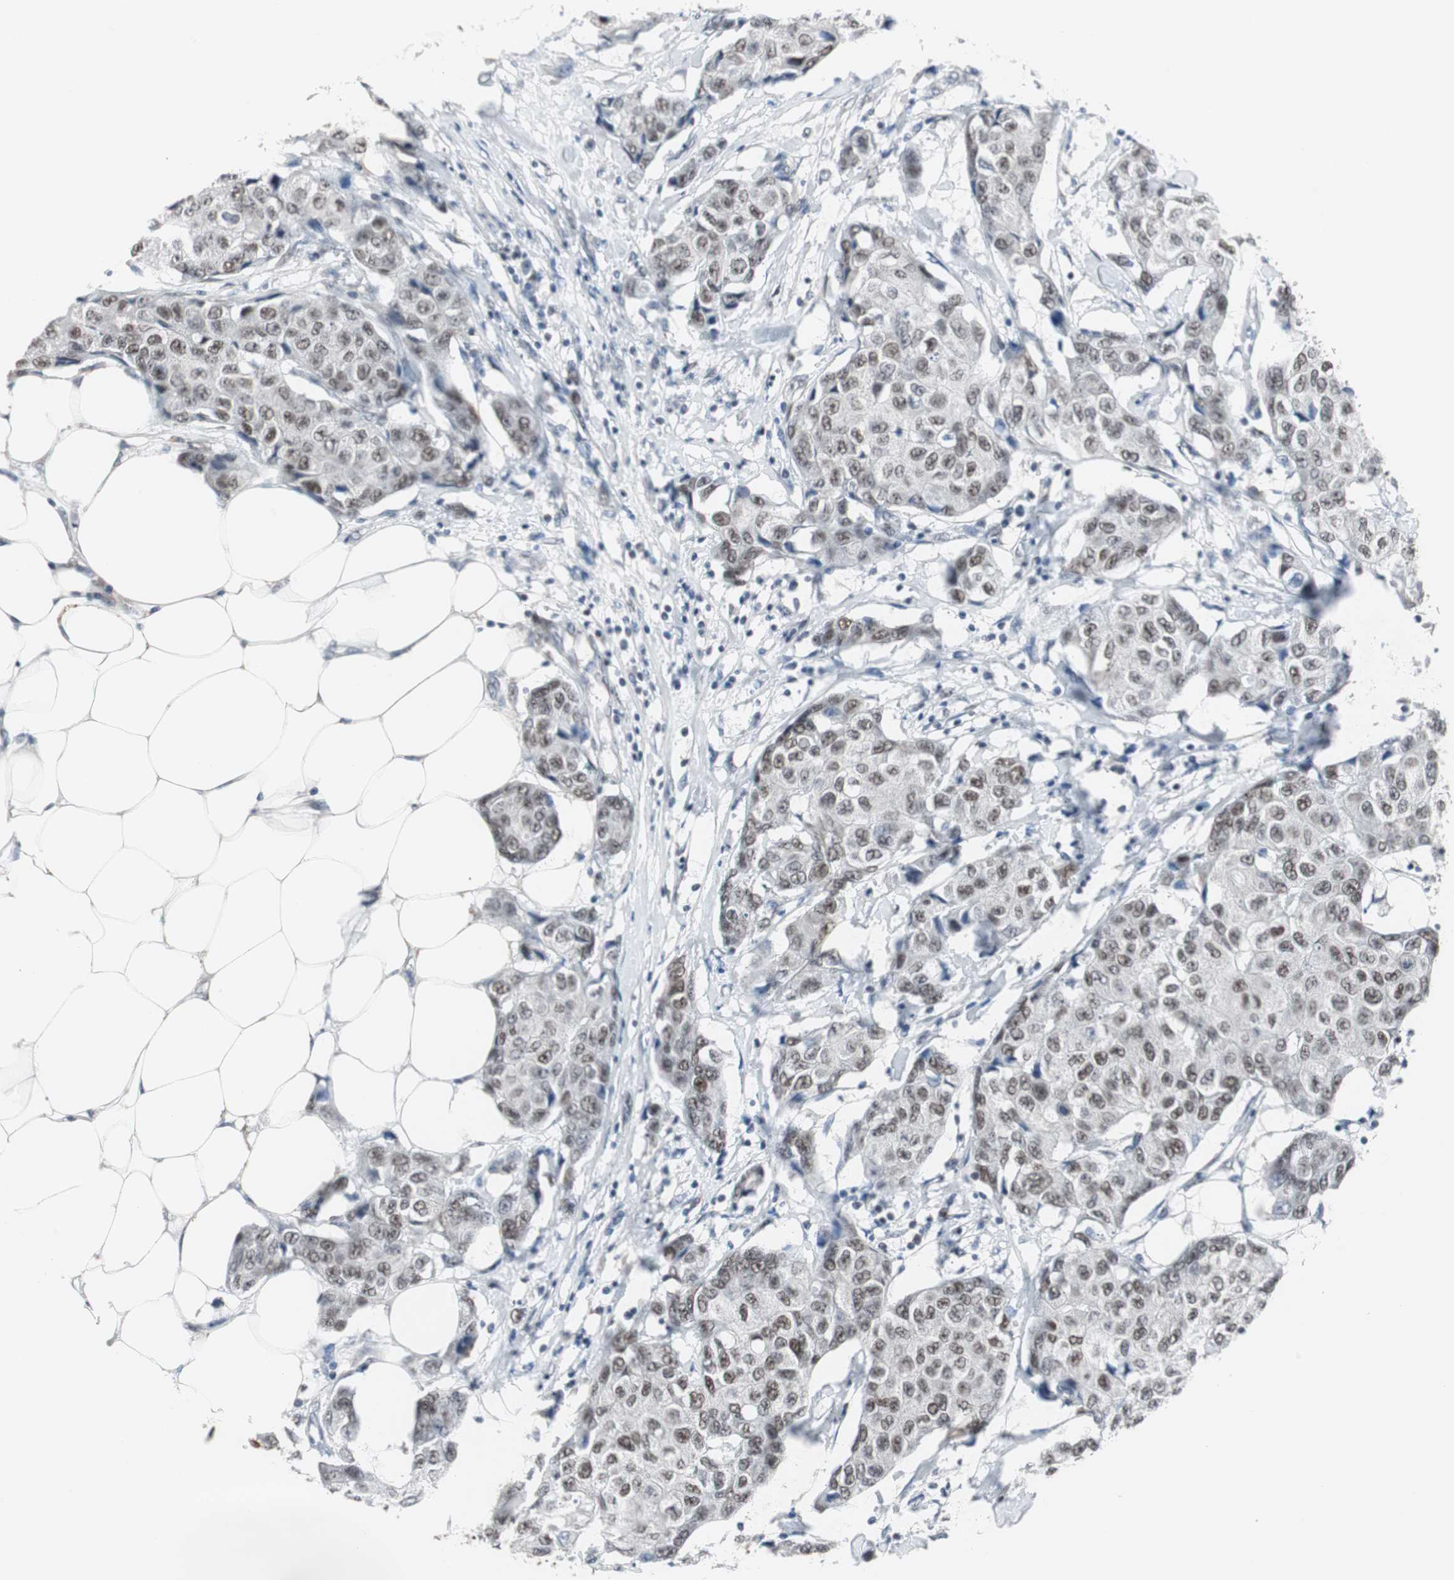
{"staining": {"intensity": "weak", "quantity": ">75%", "location": "nuclear"}, "tissue": "breast cancer", "cell_type": "Tumor cells", "image_type": "cancer", "snomed": [{"axis": "morphology", "description": "Duct carcinoma"}, {"axis": "topography", "description": "Breast"}], "caption": "DAB immunohistochemical staining of breast cancer shows weak nuclear protein staining in approximately >75% of tumor cells. (Brightfield microscopy of DAB IHC at high magnification).", "gene": "ZHX2", "patient": {"sex": "female", "age": 80}}